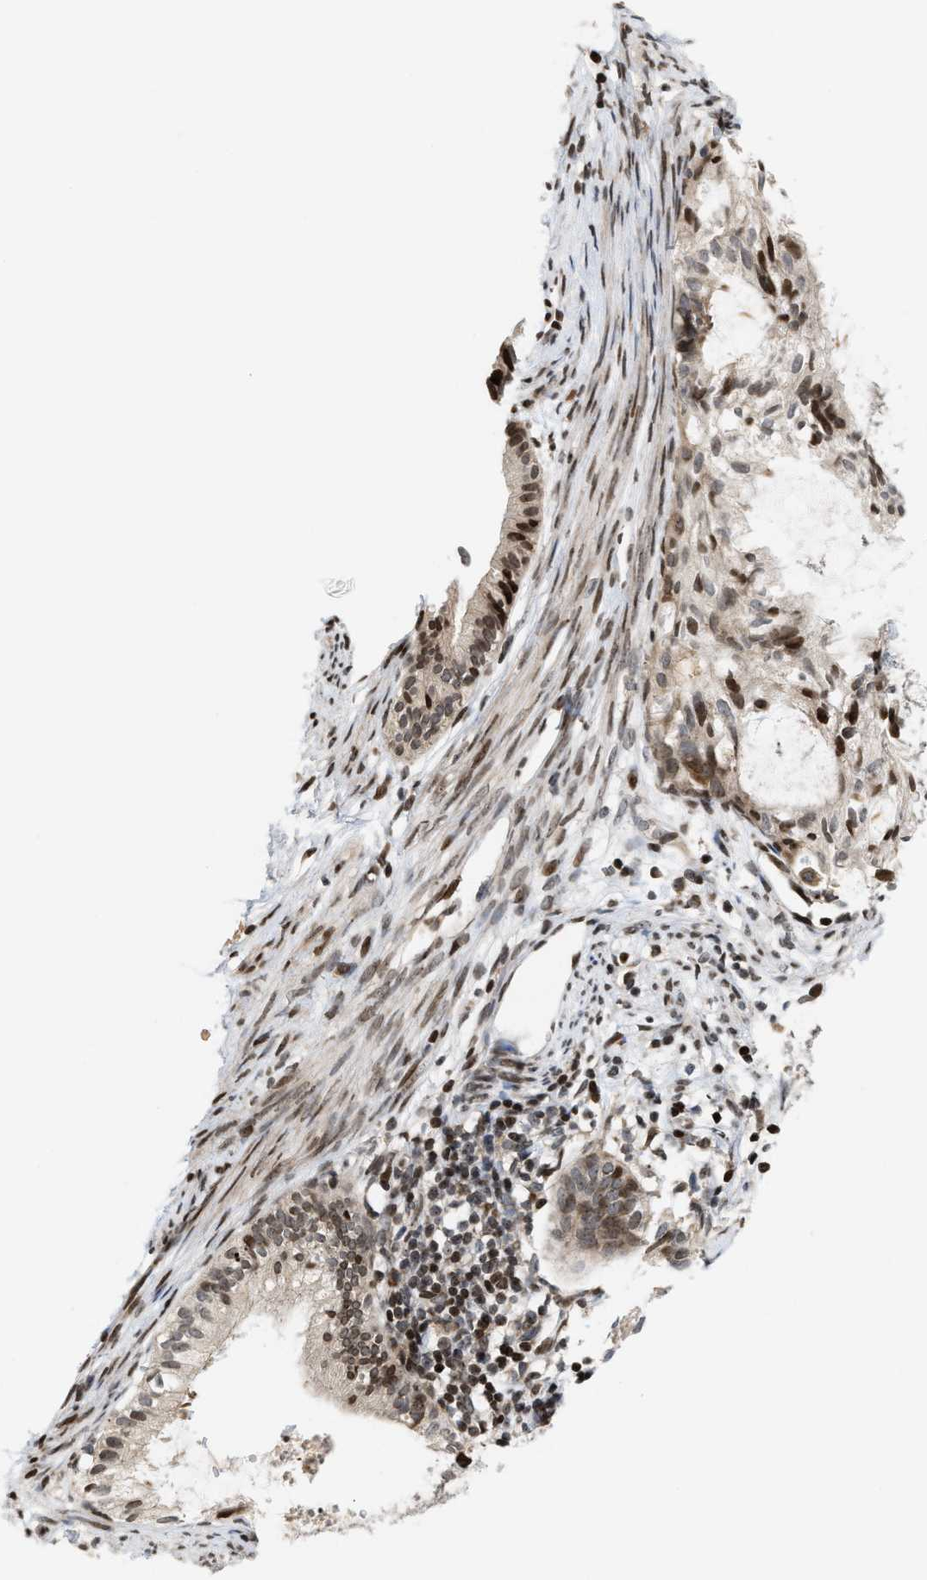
{"staining": {"intensity": "moderate", "quantity": ">75%", "location": "cytoplasmic/membranous,nuclear"}, "tissue": "cervical cancer", "cell_type": "Tumor cells", "image_type": "cancer", "snomed": [{"axis": "morphology", "description": "Normal tissue, NOS"}, {"axis": "morphology", "description": "Adenocarcinoma, NOS"}, {"axis": "topography", "description": "Cervix"}, {"axis": "topography", "description": "Endometrium"}], "caption": "A brown stain highlights moderate cytoplasmic/membranous and nuclear expression of a protein in human cervical cancer (adenocarcinoma) tumor cells.", "gene": "PDZD2", "patient": {"sex": "female", "age": 86}}